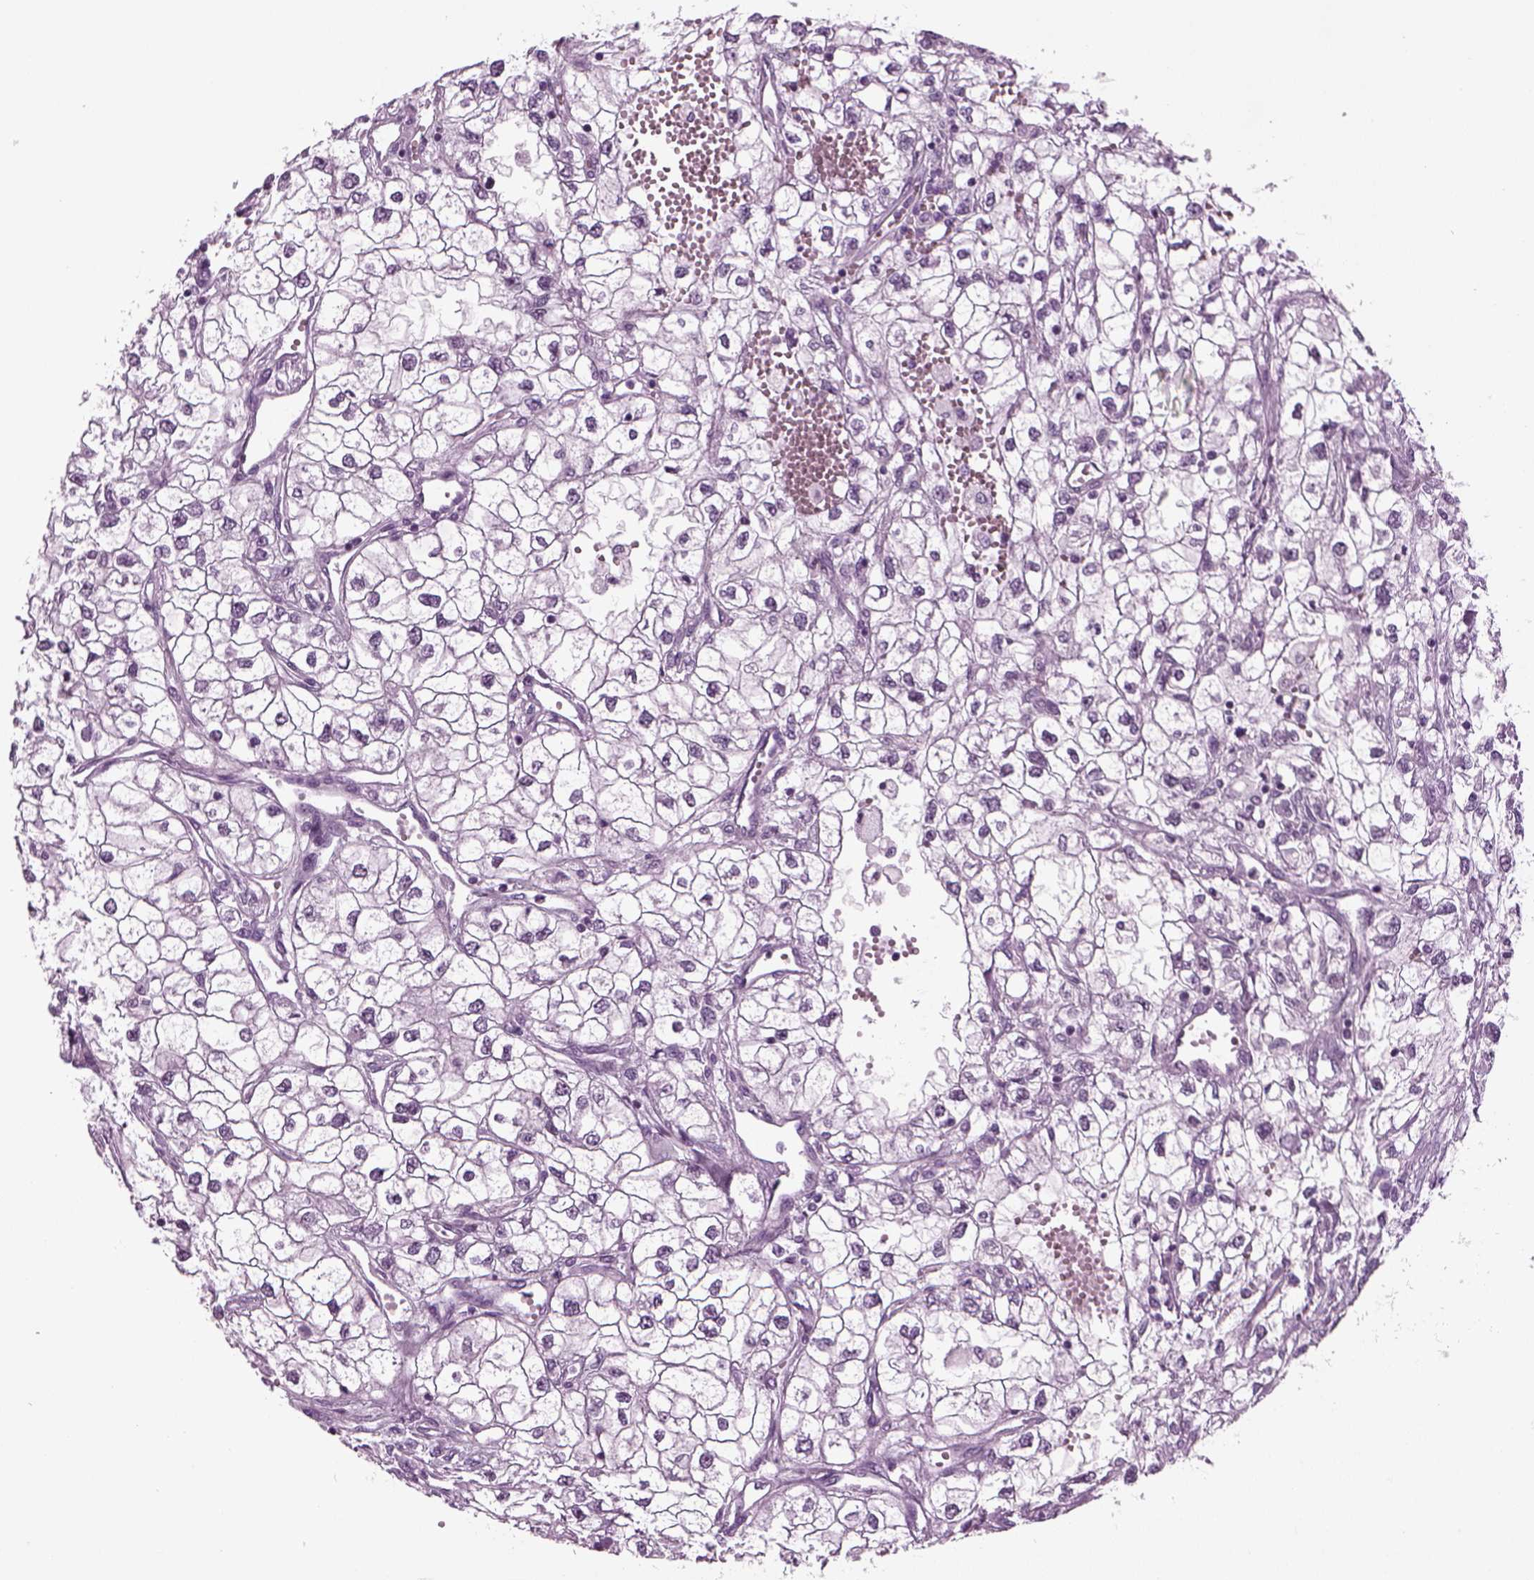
{"staining": {"intensity": "negative", "quantity": "none", "location": "none"}, "tissue": "renal cancer", "cell_type": "Tumor cells", "image_type": "cancer", "snomed": [{"axis": "morphology", "description": "Adenocarcinoma, NOS"}, {"axis": "topography", "description": "Kidney"}], "caption": "An image of human renal adenocarcinoma is negative for staining in tumor cells.", "gene": "FAM24A", "patient": {"sex": "male", "age": 59}}